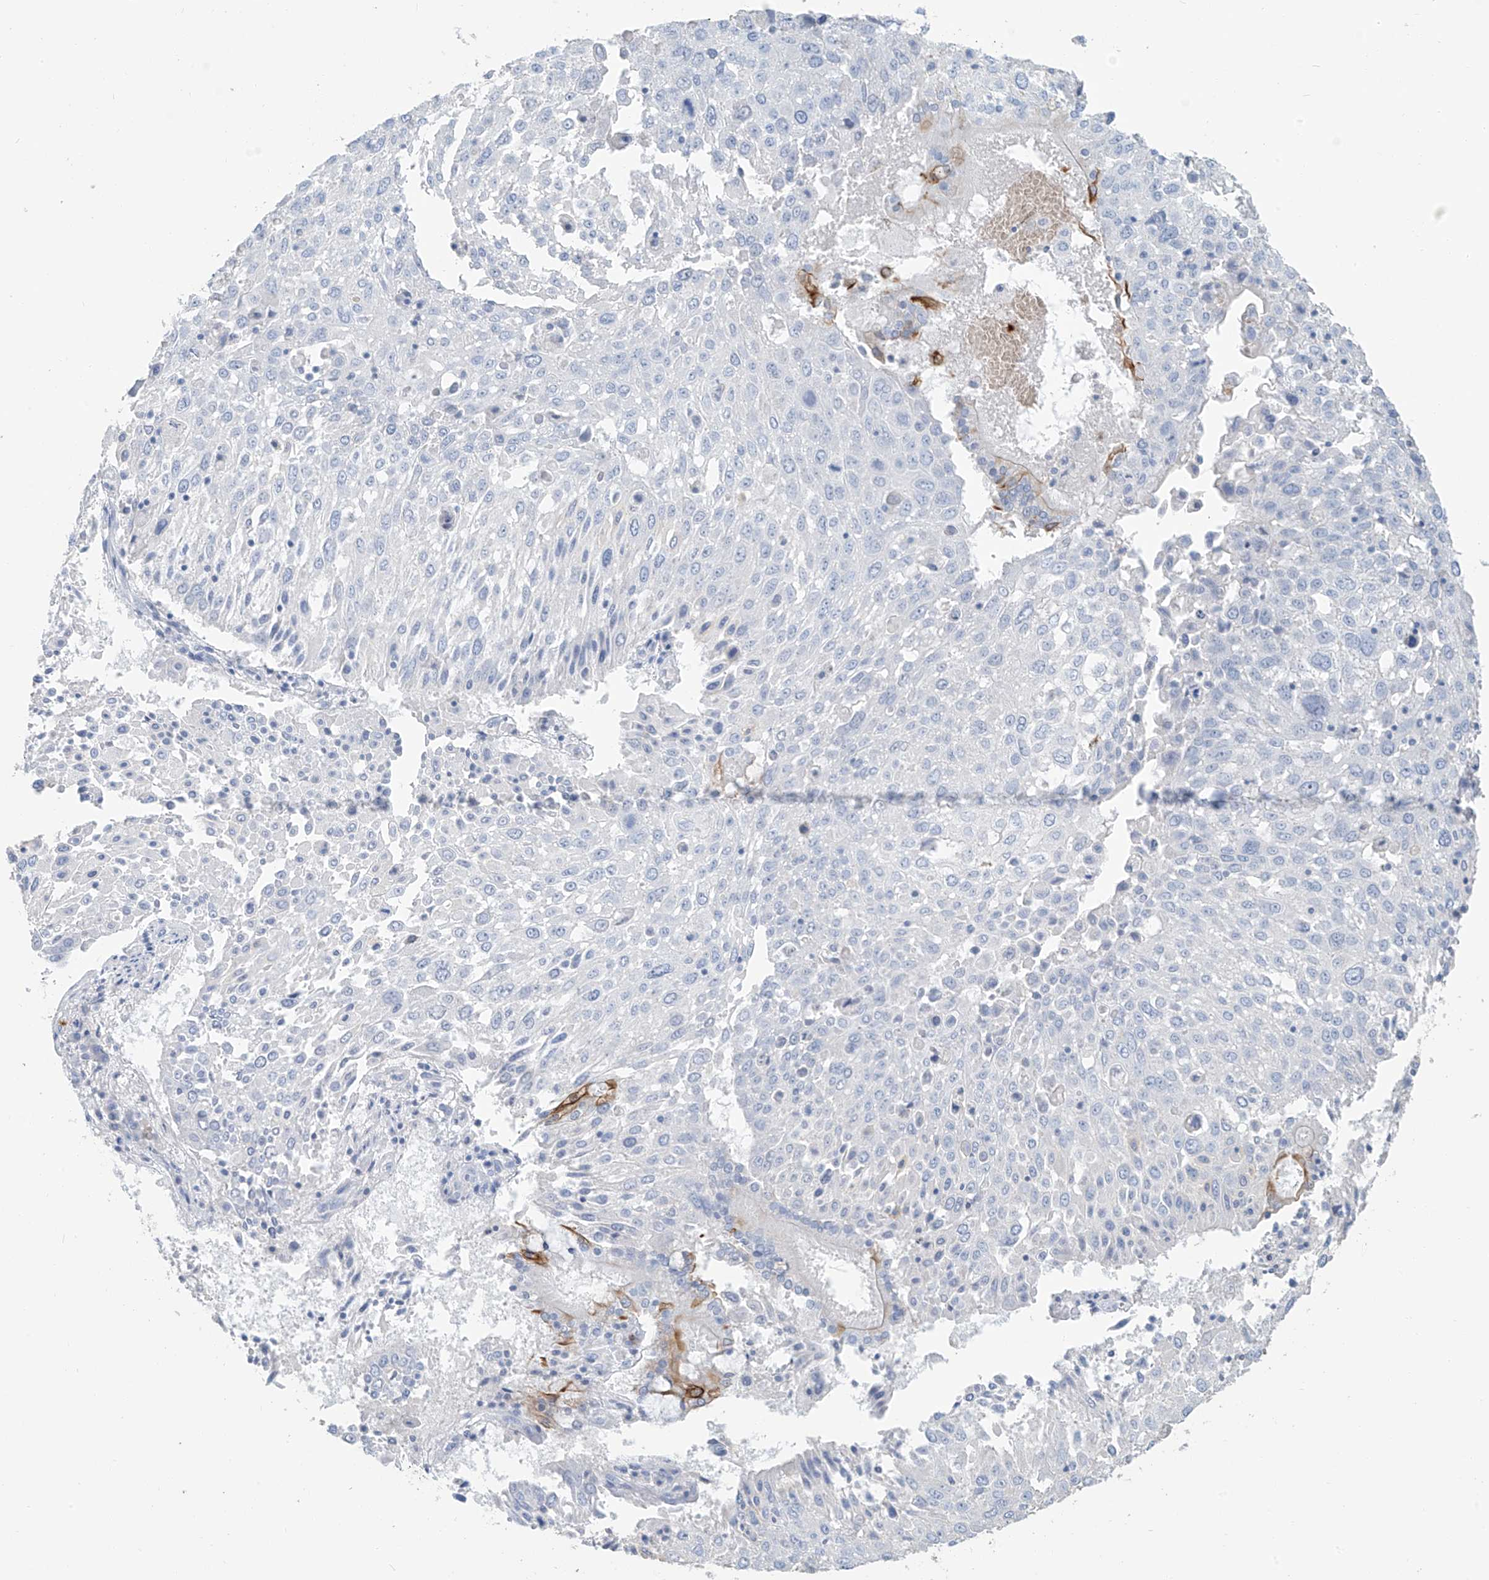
{"staining": {"intensity": "strong", "quantity": "<25%", "location": "cytoplasmic/membranous"}, "tissue": "lung cancer", "cell_type": "Tumor cells", "image_type": "cancer", "snomed": [{"axis": "morphology", "description": "Squamous cell carcinoma, NOS"}, {"axis": "topography", "description": "Lung"}], "caption": "A medium amount of strong cytoplasmic/membranous expression is appreciated in approximately <25% of tumor cells in lung cancer (squamous cell carcinoma) tissue. The protein of interest is shown in brown color, while the nuclei are stained blue.", "gene": "PAFAH1B3", "patient": {"sex": "male", "age": 65}}